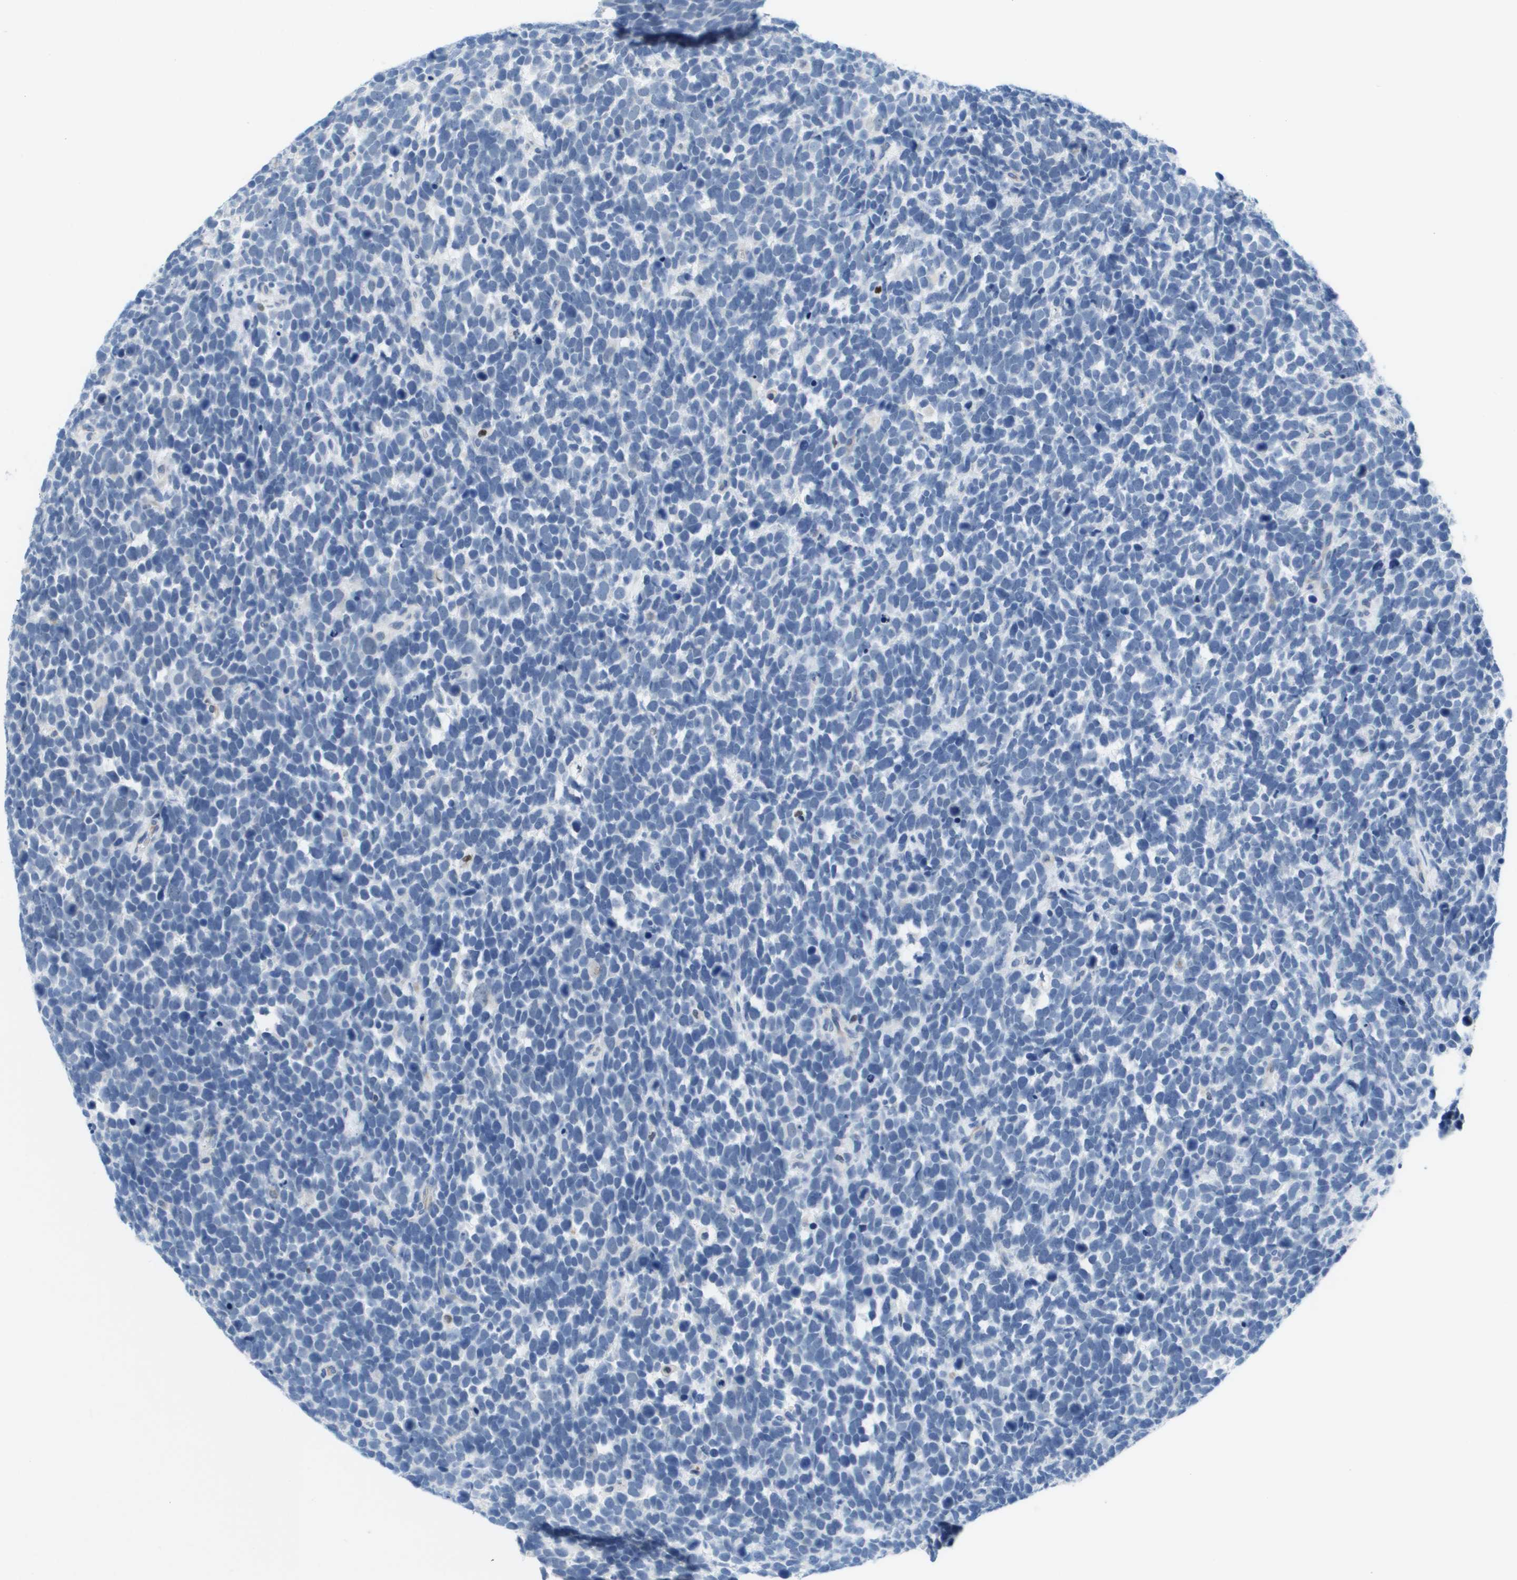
{"staining": {"intensity": "negative", "quantity": "none", "location": "none"}, "tissue": "urothelial cancer", "cell_type": "Tumor cells", "image_type": "cancer", "snomed": [{"axis": "morphology", "description": "Urothelial carcinoma, High grade"}, {"axis": "topography", "description": "Urinary bladder"}], "caption": "Tumor cells show no significant protein positivity in high-grade urothelial carcinoma.", "gene": "PTDSS1", "patient": {"sex": "female", "age": 82}}